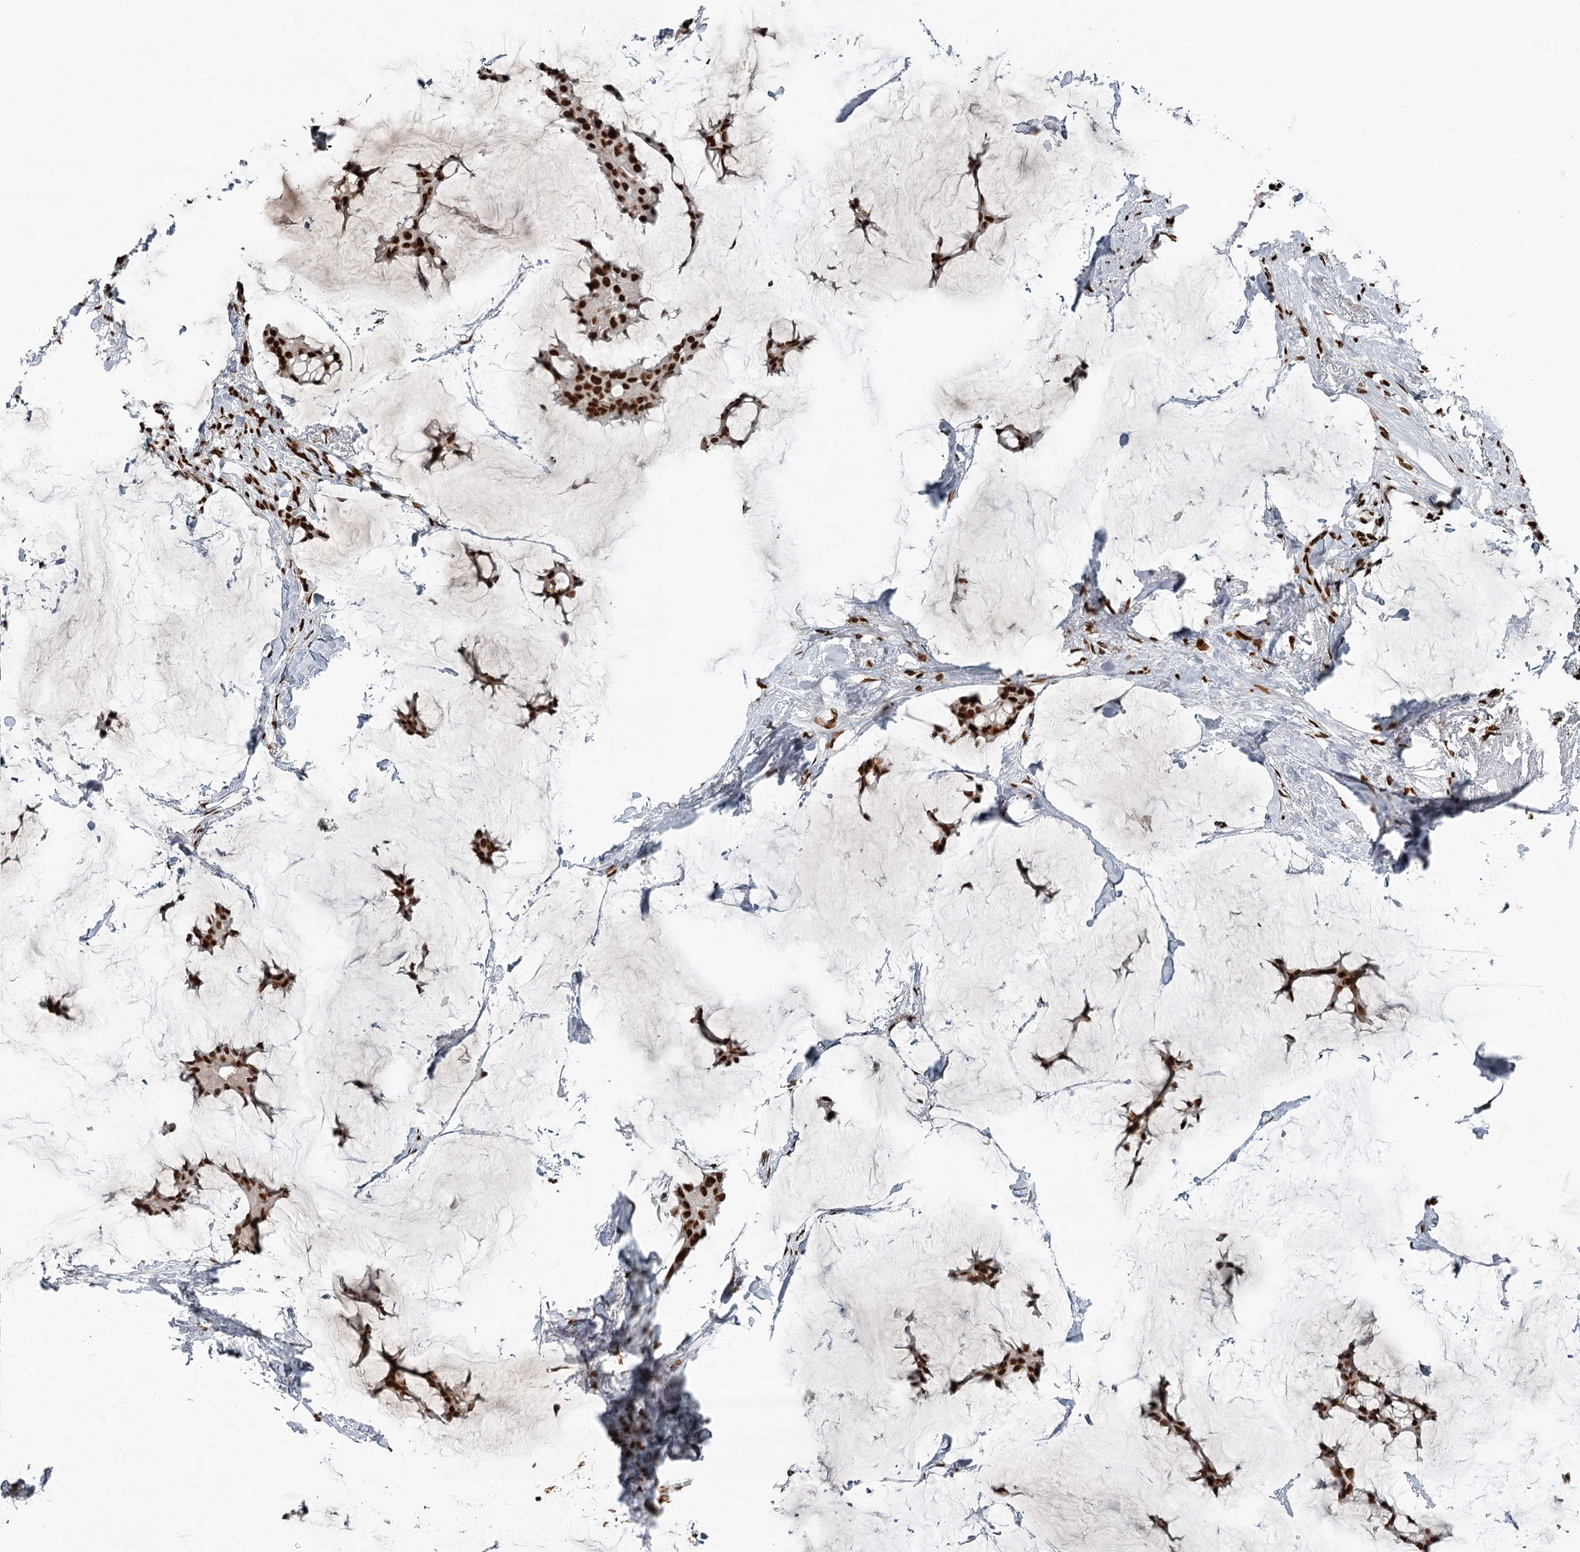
{"staining": {"intensity": "strong", "quantity": ">75%", "location": "nuclear"}, "tissue": "breast cancer", "cell_type": "Tumor cells", "image_type": "cancer", "snomed": [{"axis": "morphology", "description": "Duct carcinoma"}, {"axis": "topography", "description": "Breast"}], "caption": "This photomicrograph reveals immunohistochemistry (IHC) staining of intraductal carcinoma (breast), with high strong nuclear positivity in approximately >75% of tumor cells.", "gene": "RBBP7", "patient": {"sex": "female", "age": 93}}